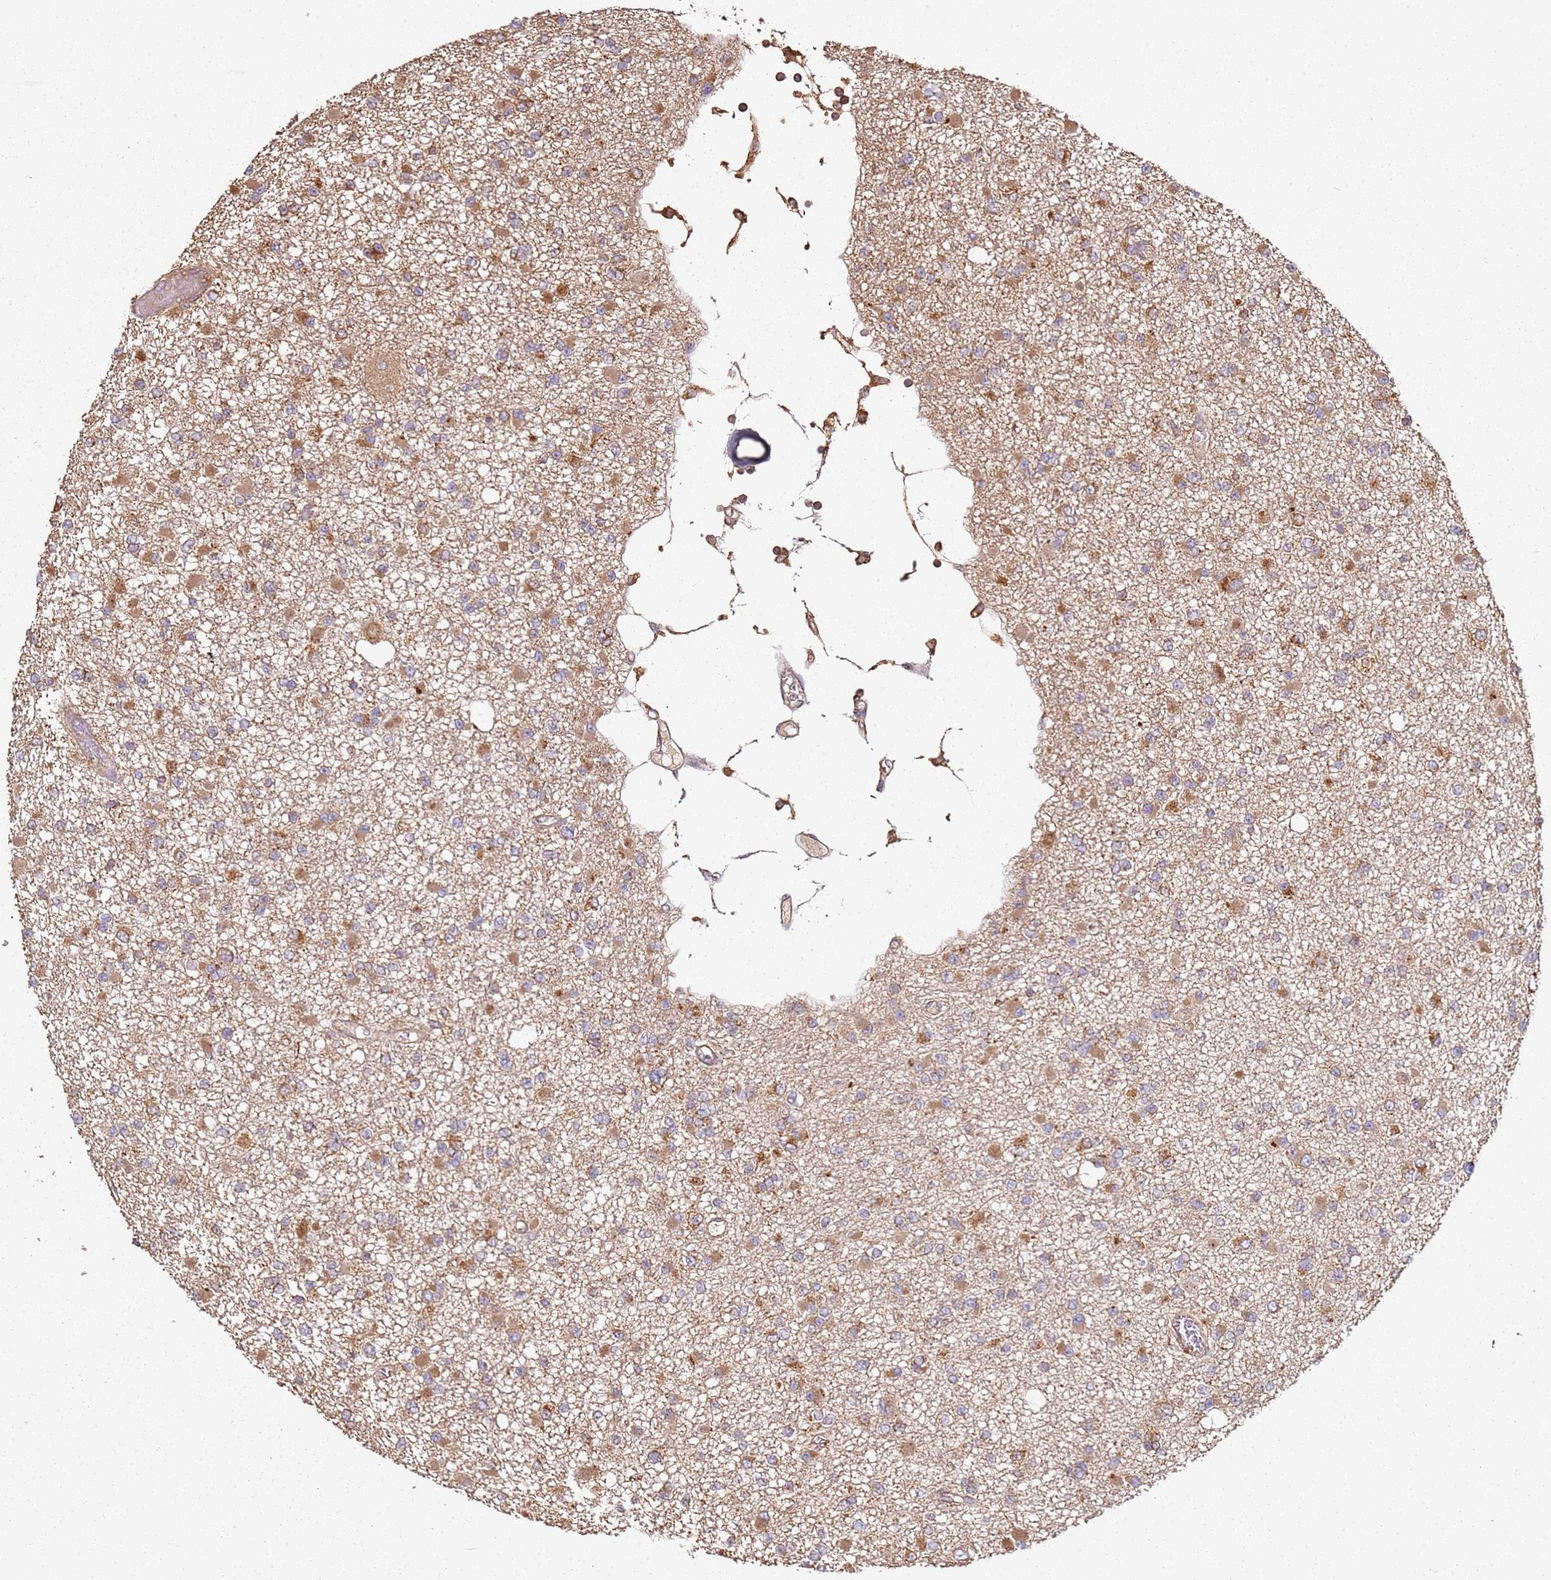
{"staining": {"intensity": "moderate", "quantity": ">75%", "location": "cytoplasmic/membranous"}, "tissue": "glioma", "cell_type": "Tumor cells", "image_type": "cancer", "snomed": [{"axis": "morphology", "description": "Glioma, malignant, Low grade"}, {"axis": "topography", "description": "Brain"}], "caption": "Immunohistochemical staining of low-grade glioma (malignant) exhibits moderate cytoplasmic/membranous protein expression in approximately >75% of tumor cells.", "gene": "SCGB2B2", "patient": {"sex": "female", "age": 22}}